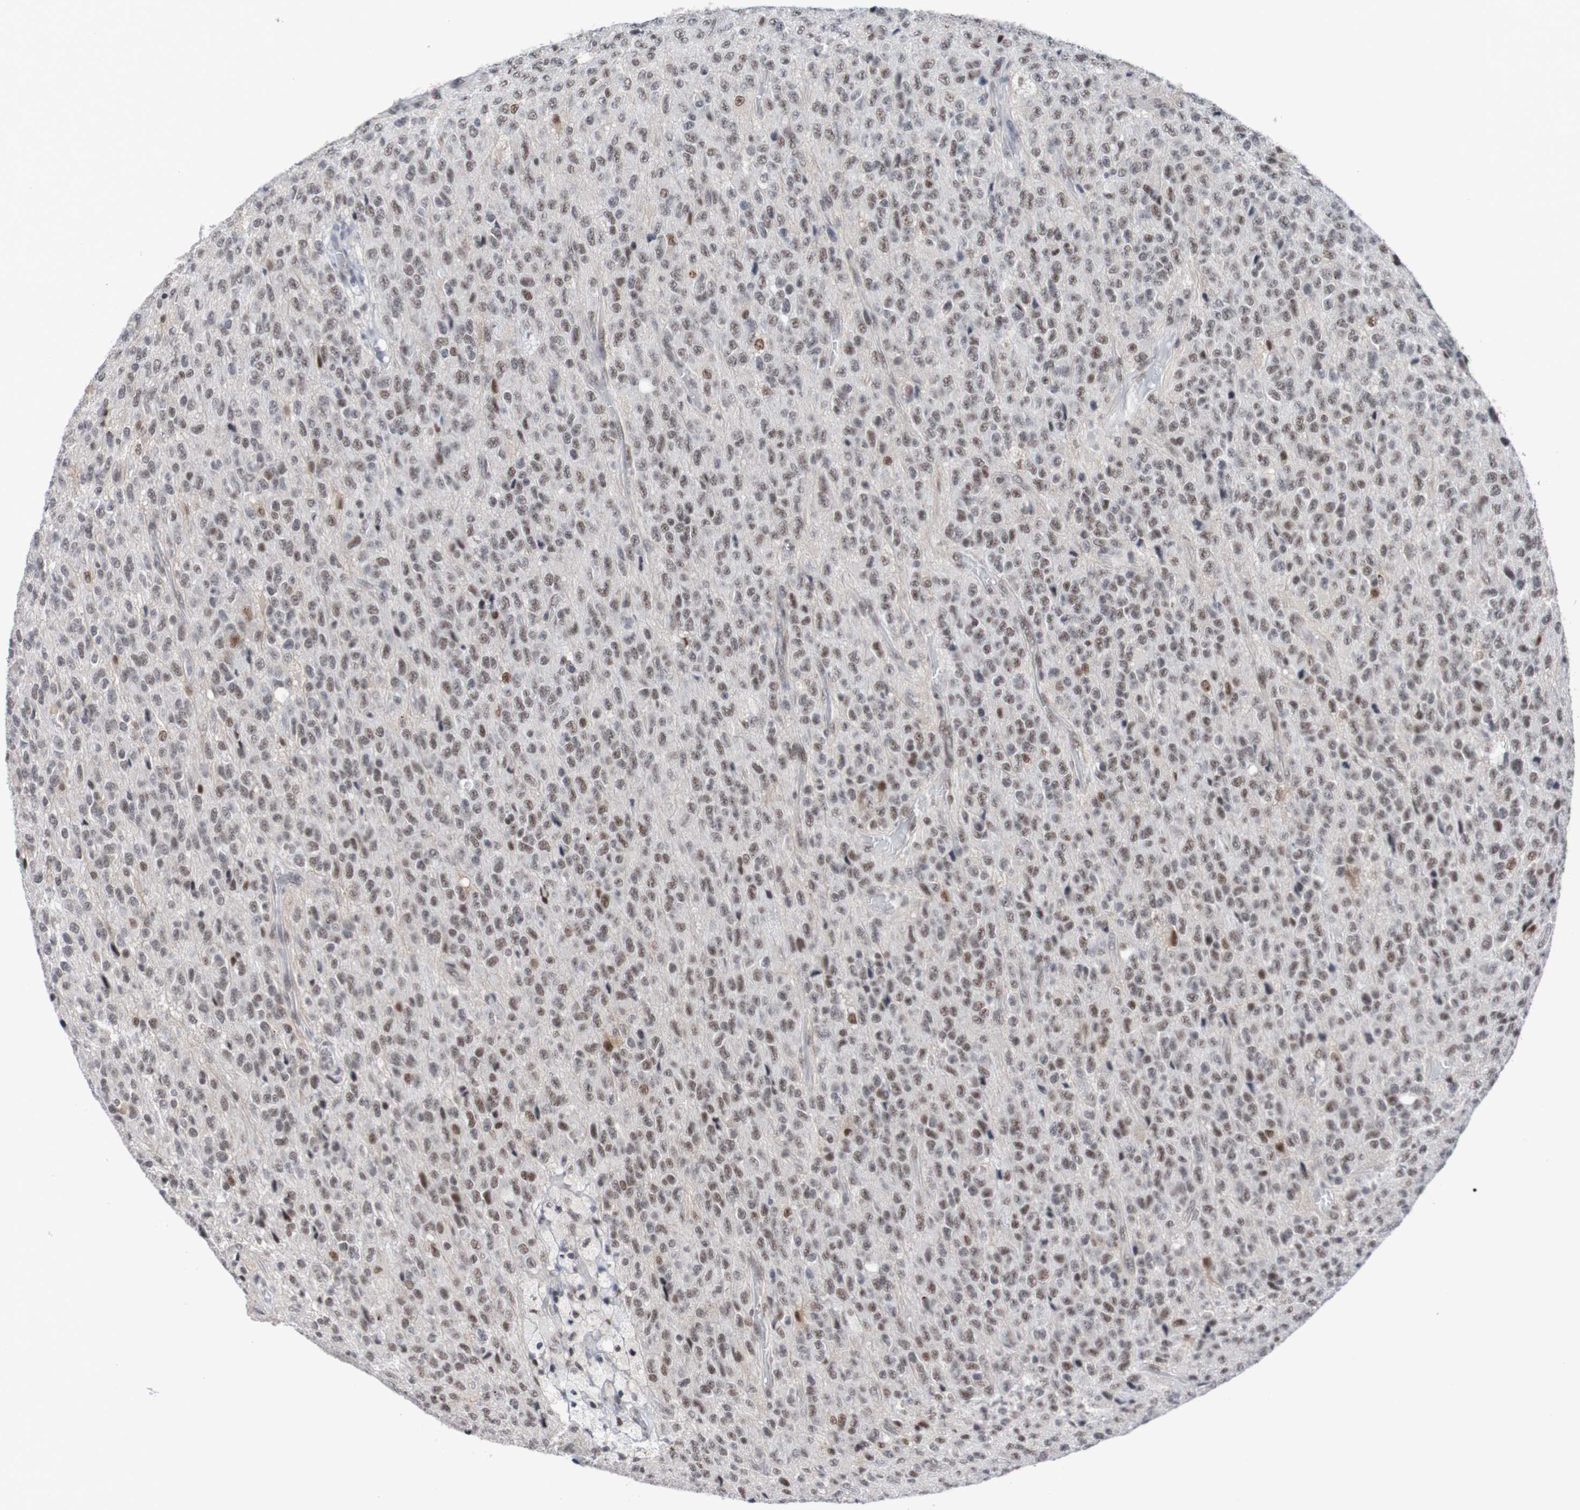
{"staining": {"intensity": "moderate", "quantity": "25%-75%", "location": "nuclear"}, "tissue": "glioma", "cell_type": "Tumor cells", "image_type": "cancer", "snomed": [{"axis": "morphology", "description": "Glioma, malignant, High grade"}, {"axis": "topography", "description": "pancreas cauda"}], "caption": "Immunohistochemistry (IHC) micrograph of neoplastic tissue: human malignant high-grade glioma stained using IHC exhibits medium levels of moderate protein expression localized specifically in the nuclear of tumor cells, appearing as a nuclear brown color.", "gene": "CDC5L", "patient": {"sex": "male", "age": 60}}